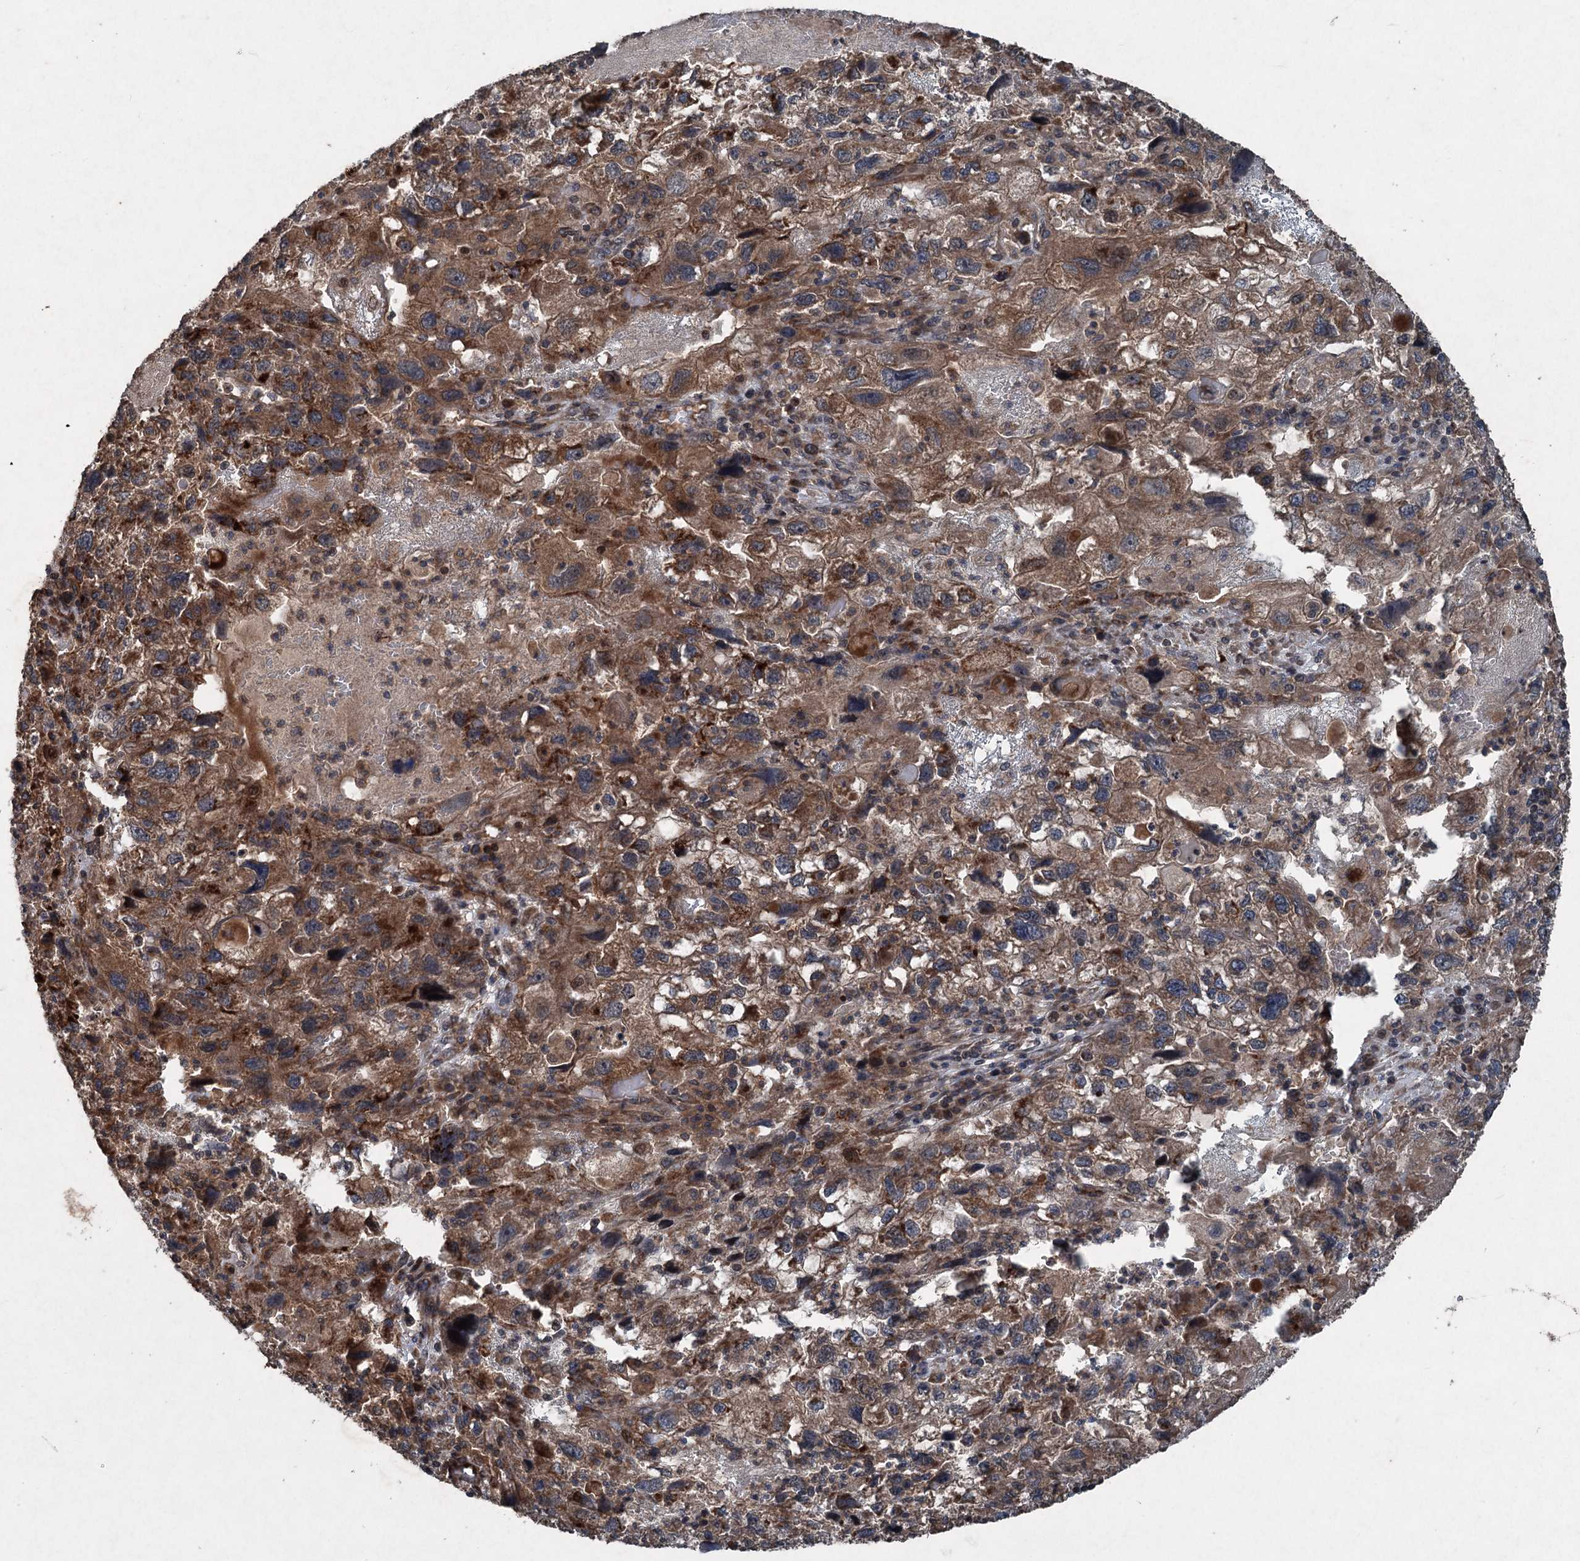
{"staining": {"intensity": "moderate", "quantity": ">75%", "location": "cytoplasmic/membranous"}, "tissue": "endometrial cancer", "cell_type": "Tumor cells", "image_type": "cancer", "snomed": [{"axis": "morphology", "description": "Adenocarcinoma, NOS"}, {"axis": "topography", "description": "Endometrium"}], "caption": "Brown immunohistochemical staining in adenocarcinoma (endometrial) displays moderate cytoplasmic/membranous expression in about >75% of tumor cells.", "gene": "ALAS1", "patient": {"sex": "female", "age": 49}}